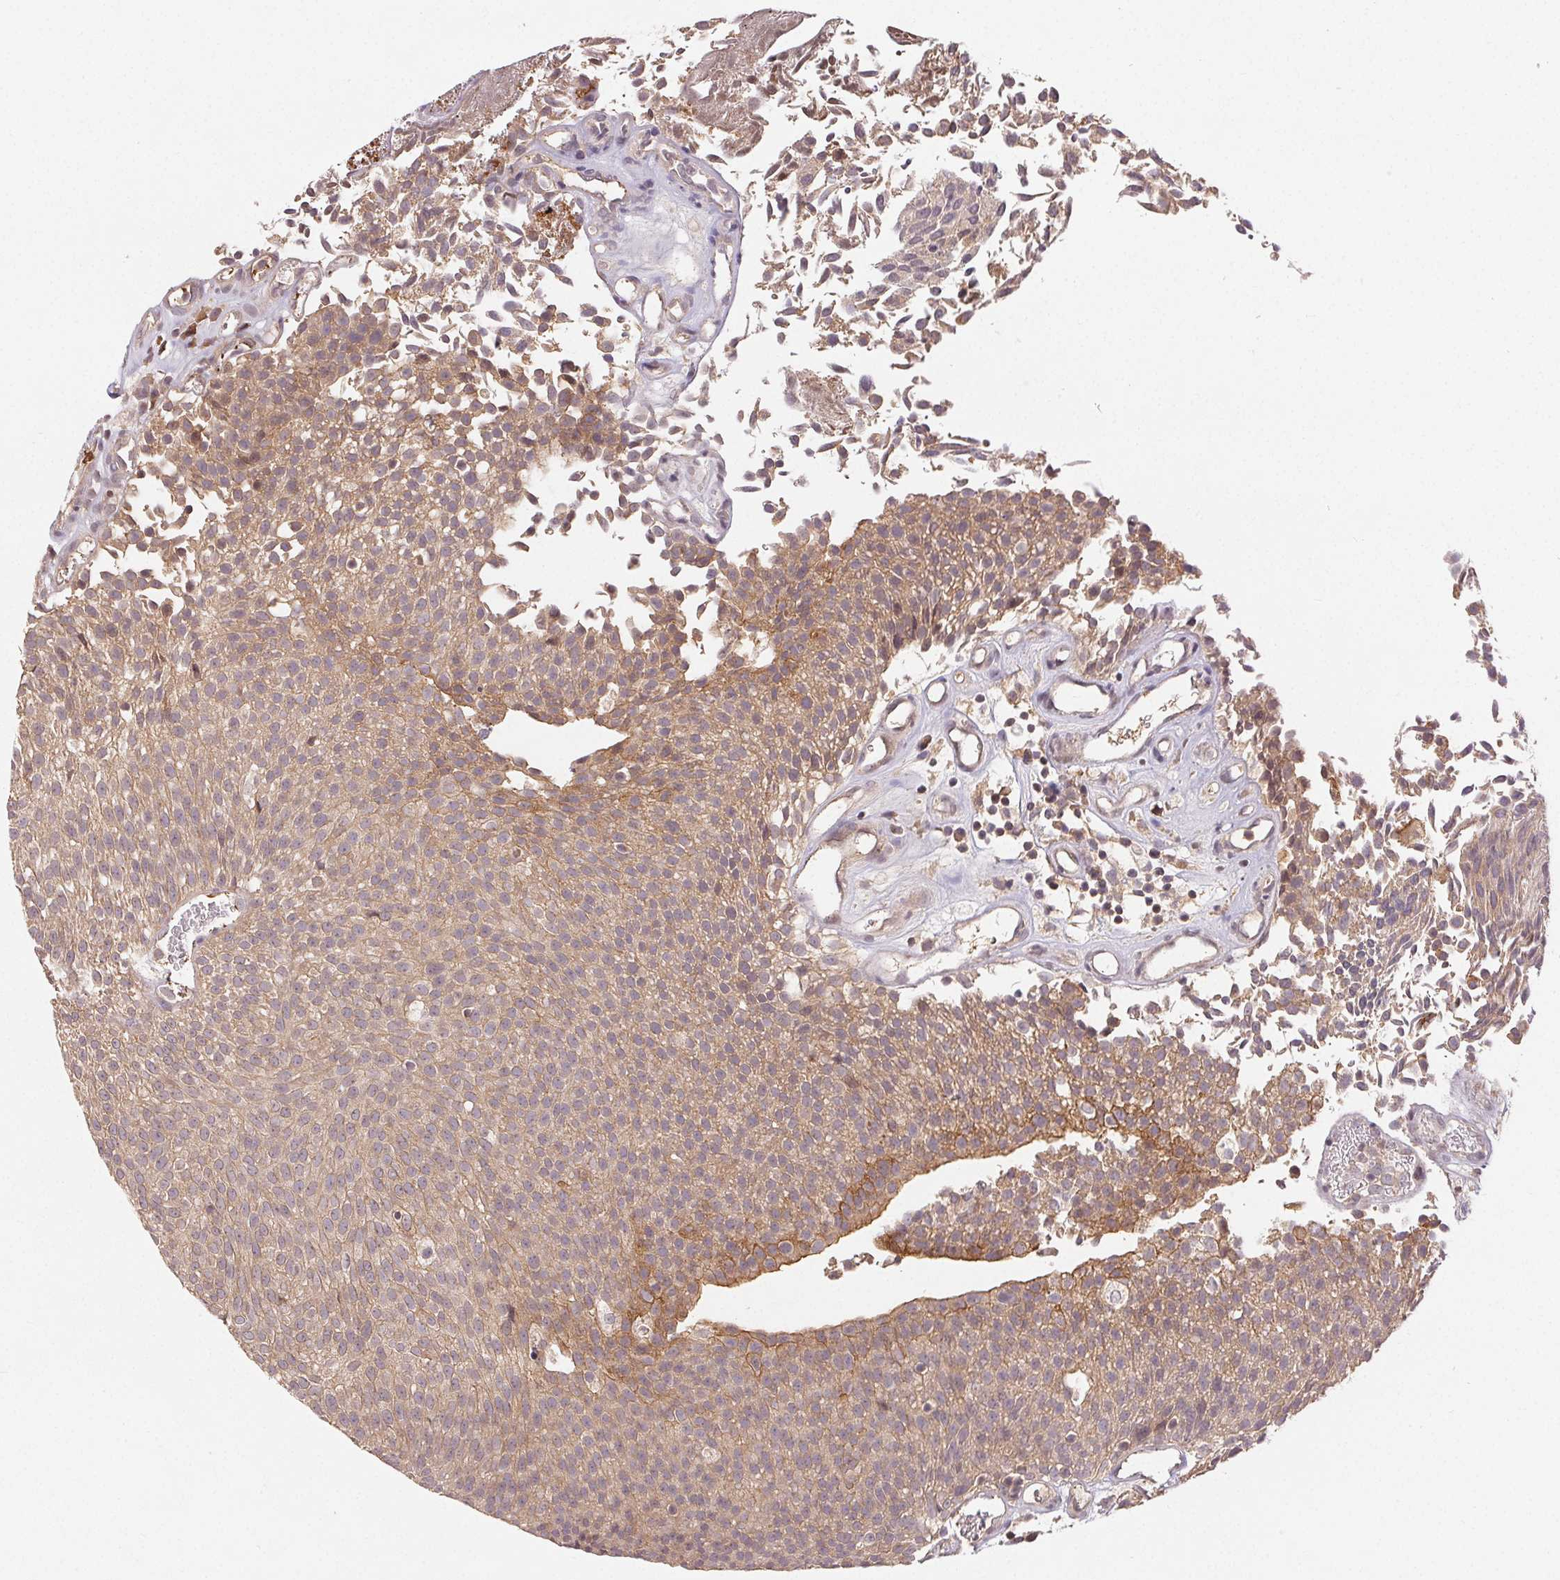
{"staining": {"intensity": "moderate", "quantity": "25%-75%", "location": "cytoplasmic/membranous"}, "tissue": "urothelial cancer", "cell_type": "Tumor cells", "image_type": "cancer", "snomed": [{"axis": "morphology", "description": "Urothelial carcinoma, Low grade"}, {"axis": "topography", "description": "Urinary bladder"}], "caption": "A high-resolution photomicrograph shows immunohistochemistry (IHC) staining of urothelial carcinoma (low-grade), which demonstrates moderate cytoplasmic/membranous positivity in about 25%-75% of tumor cells.", "gene": "MAPKAPK2", "patient": {"sex": "female", "age": 79}}